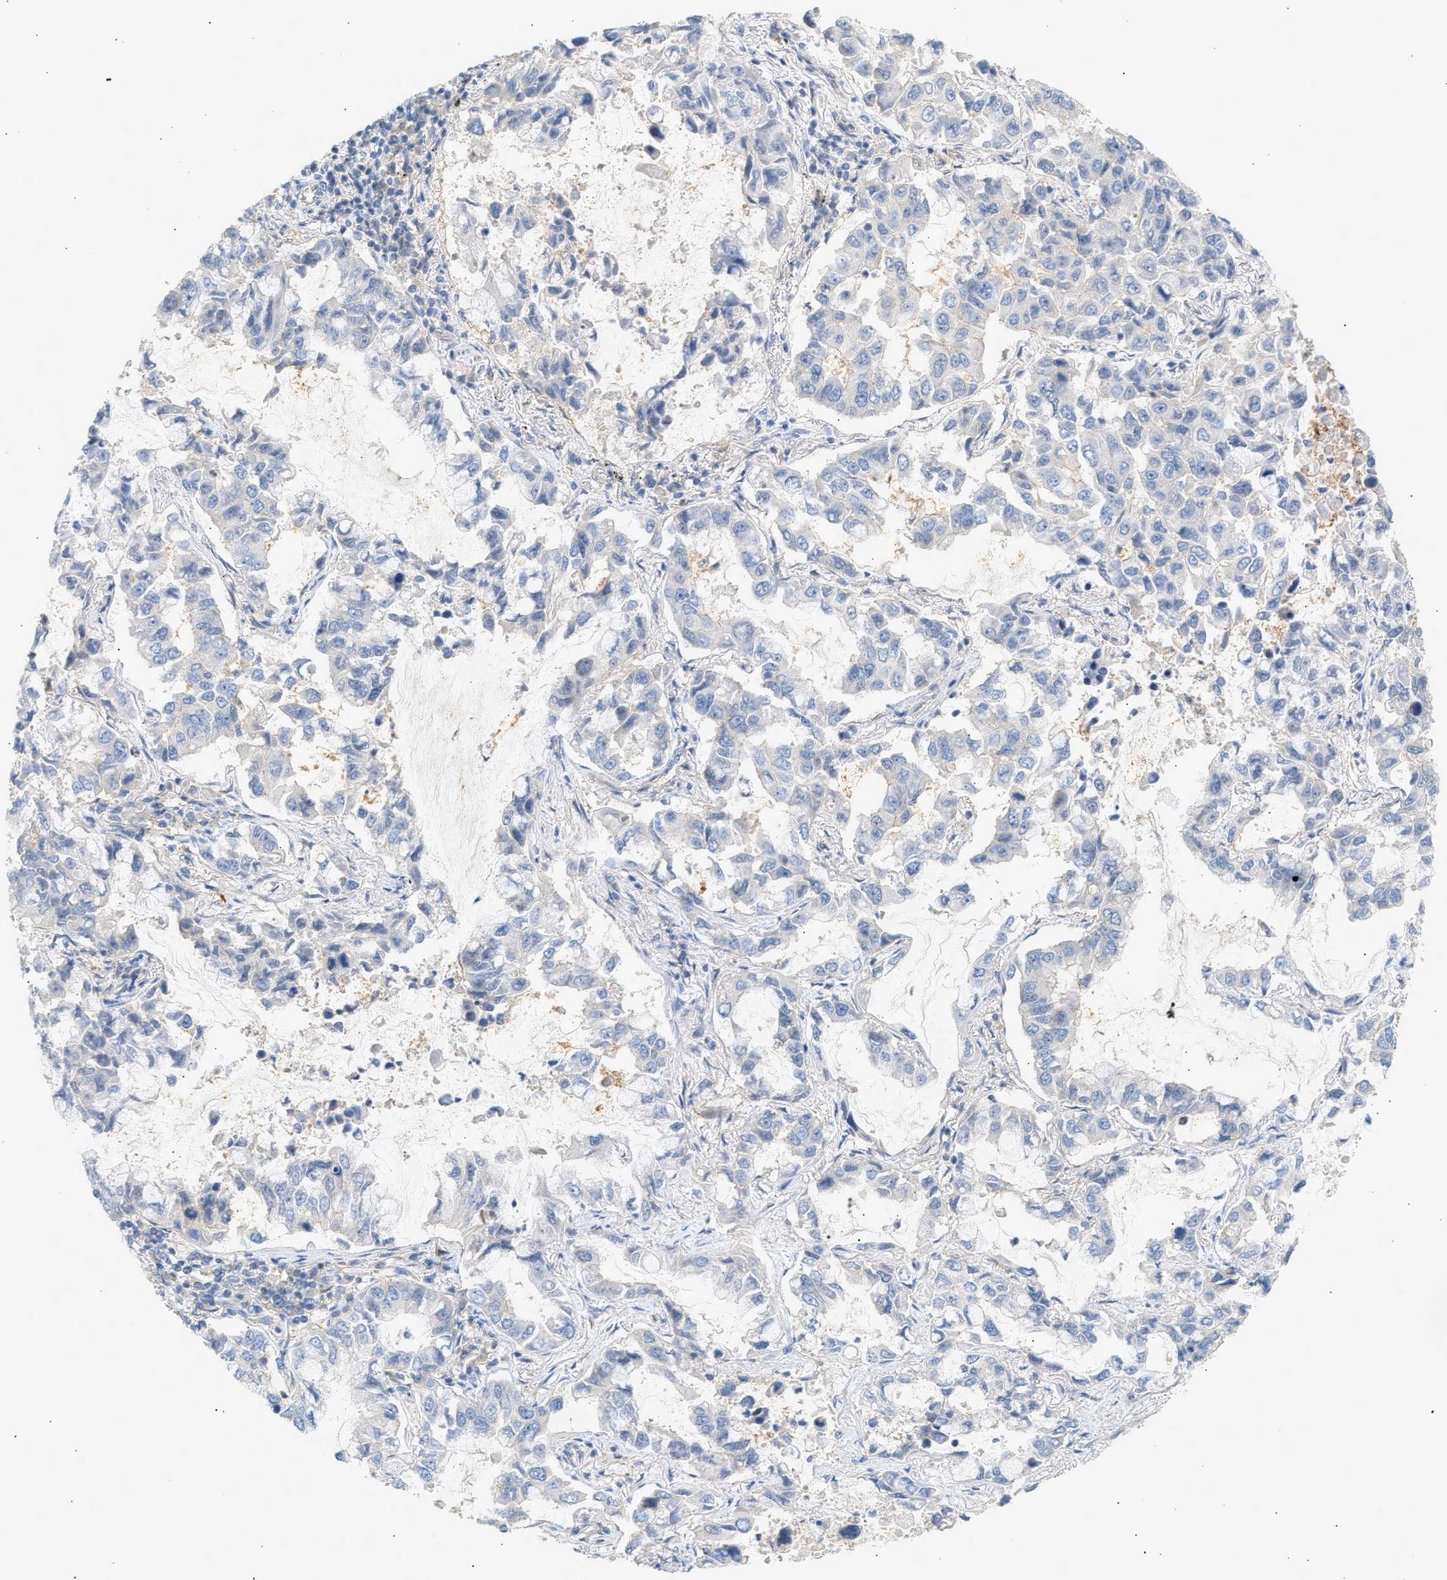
{"staining": {"intensity": "negative", "quantity": "none", "location": "none"}, "tissue": "lung cancer", "cell_type": "Tumor cells", "image_type": "cancer", "snomed": [{"axis": "morphology", "description": "Adenocarcinoma, NOS"}, {"axis": "topography", "description": "Lung"}], "caption": "DAB (3,3'-diaminobenzidine) immunohistochemical staining of lung cancer (adenocarcinoma) reveals no significant expression in tumor cells.", "gene": "PAFAH1B1", "patient": {"sex": "male", "age": 64}}